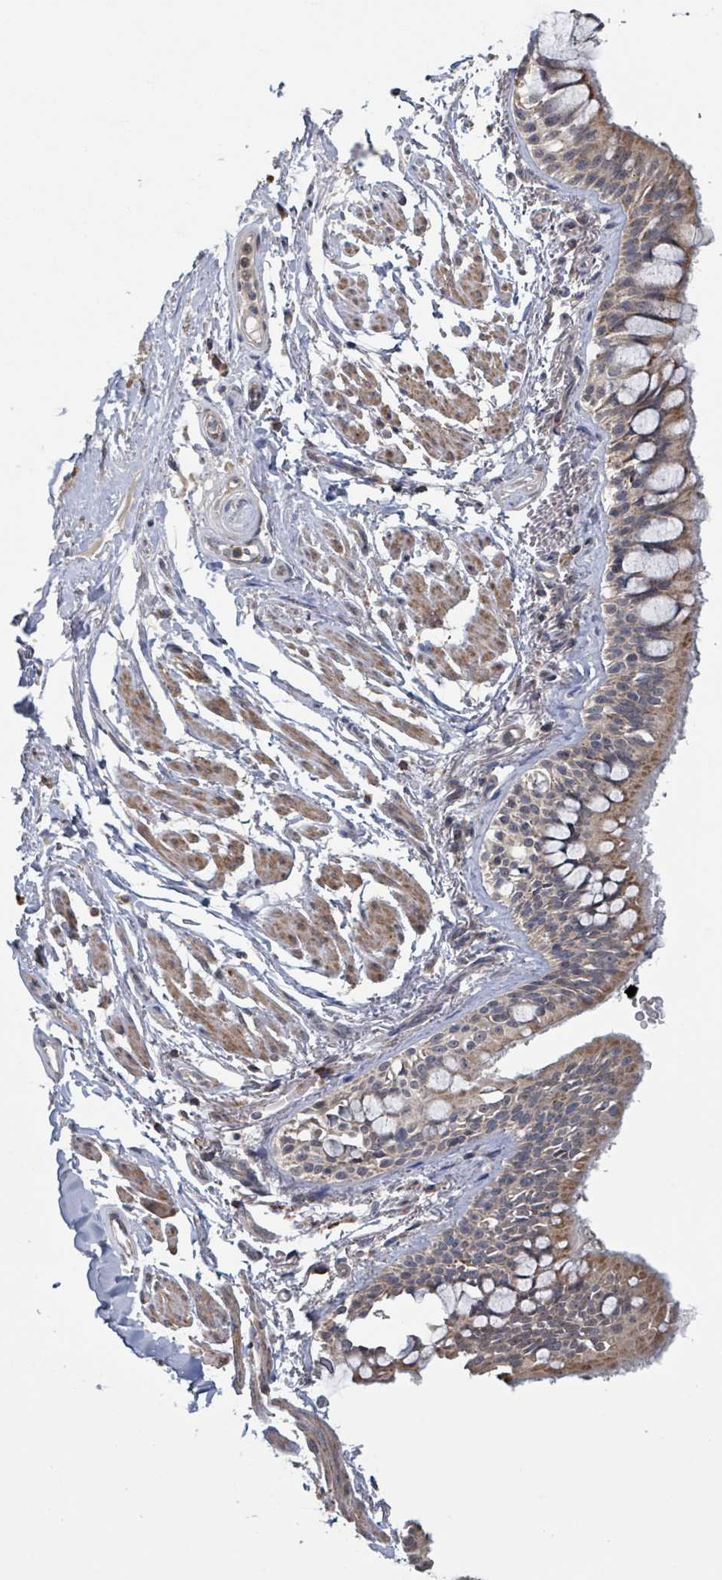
{"staining": {"intensity": "moderate", "quantity": ">75%", "location": "cytoplasmic/membranous,nuclear"}, "tissue": "bronchus", "cell_type": "Respiratory epithelial cells", "image_type": "normal", "snomed": [{"axis": "morphology", "description": "Normal tissue, NOS"}, {"axis": "topography", "description": "Bronchus"}], "caption": "Unremarkable bronchus demonstrates moderate cytoplasmic/membranous,nuclear staining in about >75% of respiratory epithelial cells.", "gene": "HIVEP1", "patient": {"sex": "male", "age": 70}}